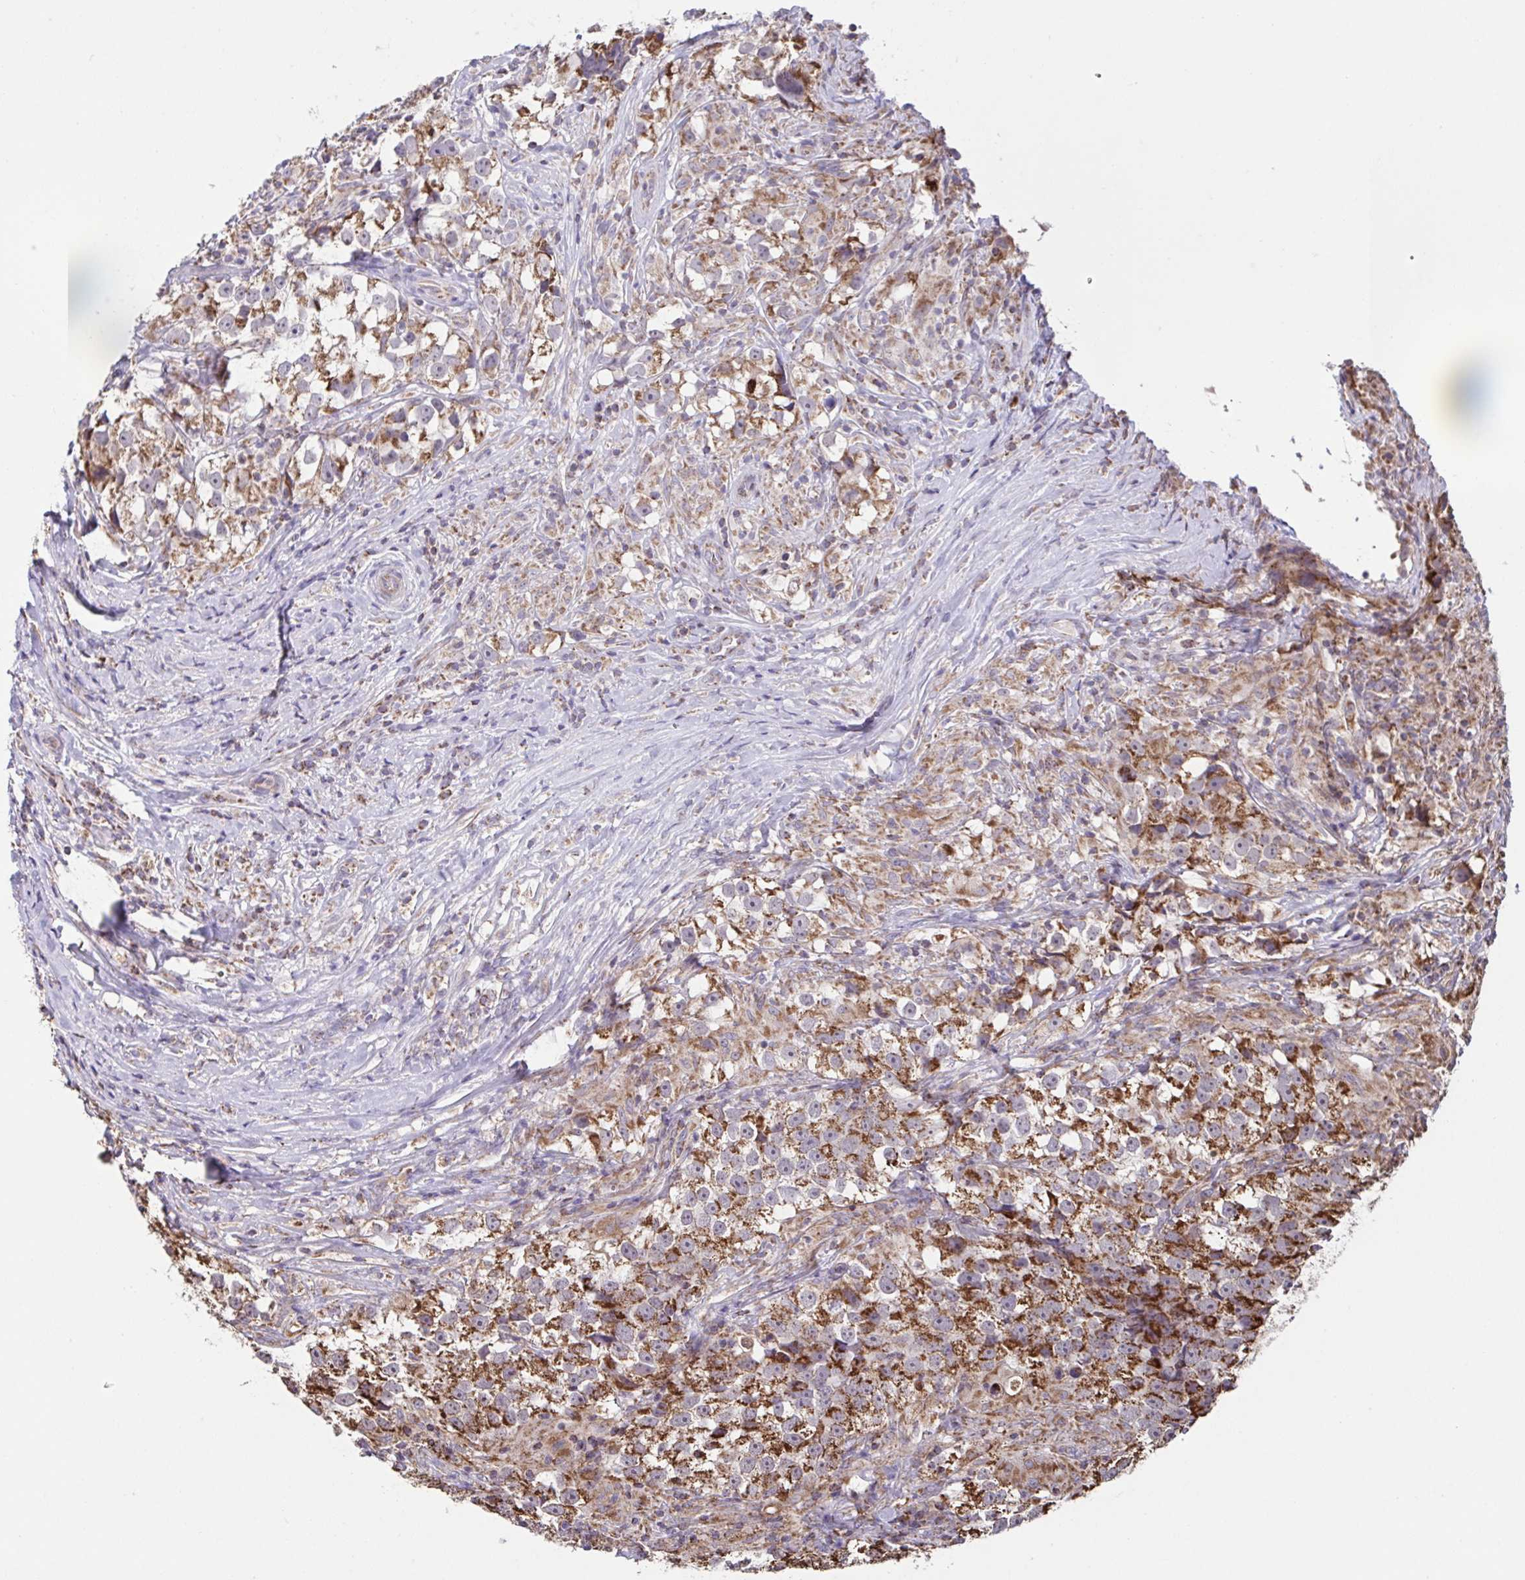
{"staining": {"intensity": "moderate", "quantity": ">75%", "location": "cytoplasmic/membranous"}, "tissue": "testis cancer", "cell_type": "Tumor cells", "image_type": "cancer", "snomed": [{"axis": "morphology", "description": "Seminoma, NOS"}, {"axis": "topography", "description": "Testis"}], "caption": "Immunohistochemical staining of human testis cancer demonstrates medium levels of moderate cytoplasmic/membranous protein positivity in approximately >75% of tumor cells.", "gene": "DIP2B", "patient": {"sex": "male", "age": 46}}